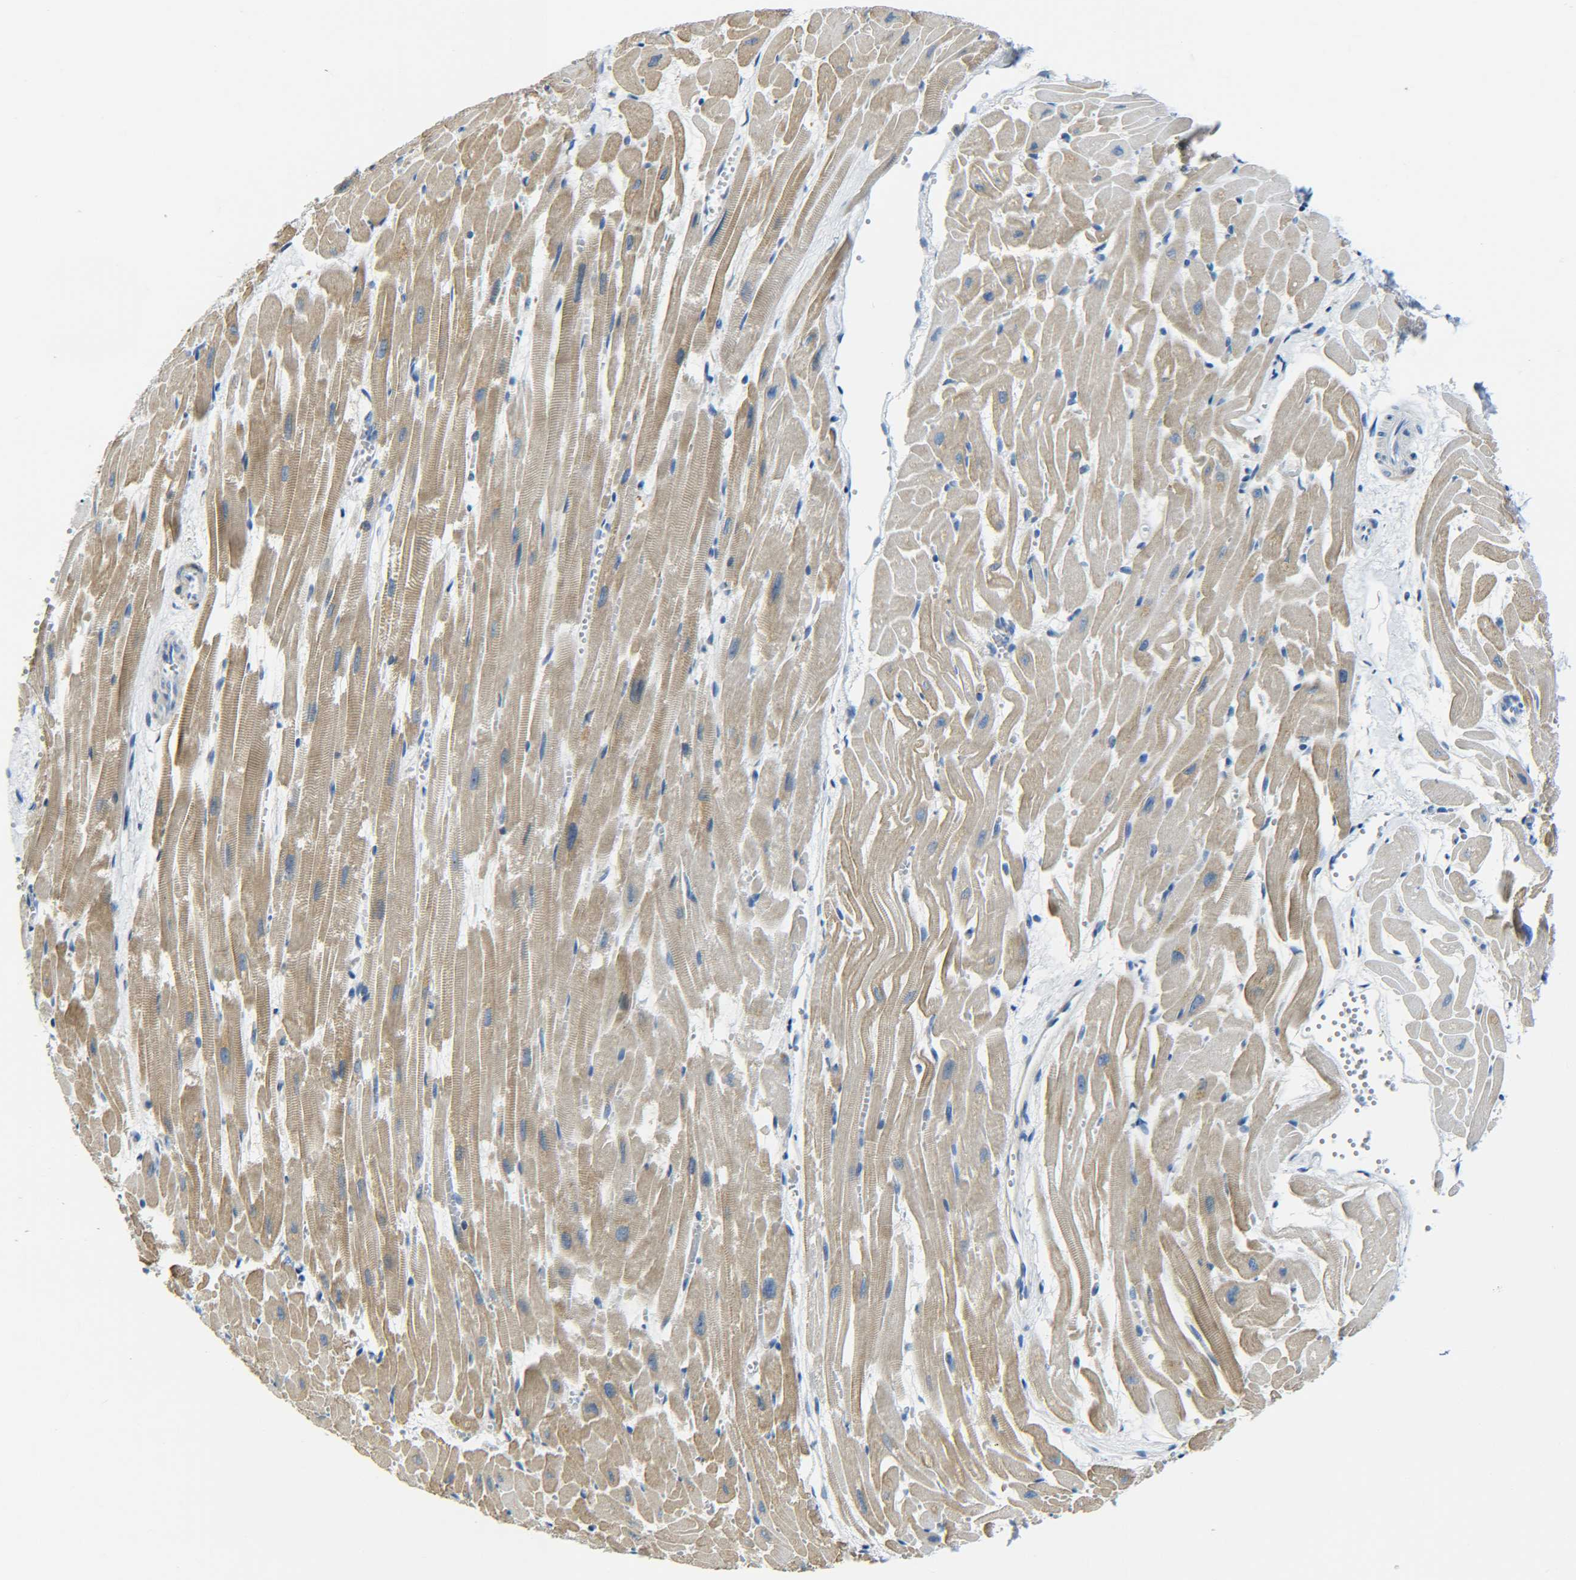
{"staining": {"intensity": "weak", "quantity": "25%-75%", "location": "cytoplasmic/membranous"}, "tissue": "heart muscle", "cell_type": "Cardiomyocytes", "image_type": "normal", "snomed": [{"axis": "morphology", "description": "Normal tissue, NOS"}, {"axis": "topography", "description": "Heart"}], "caption": "A brown stain shows weak cytoplasmic/membranous staining of a protein in cardiomyocytes of benign heart muscle.", "gene": "C15orf48", "patient": {"sex": "female", "age": 19}}